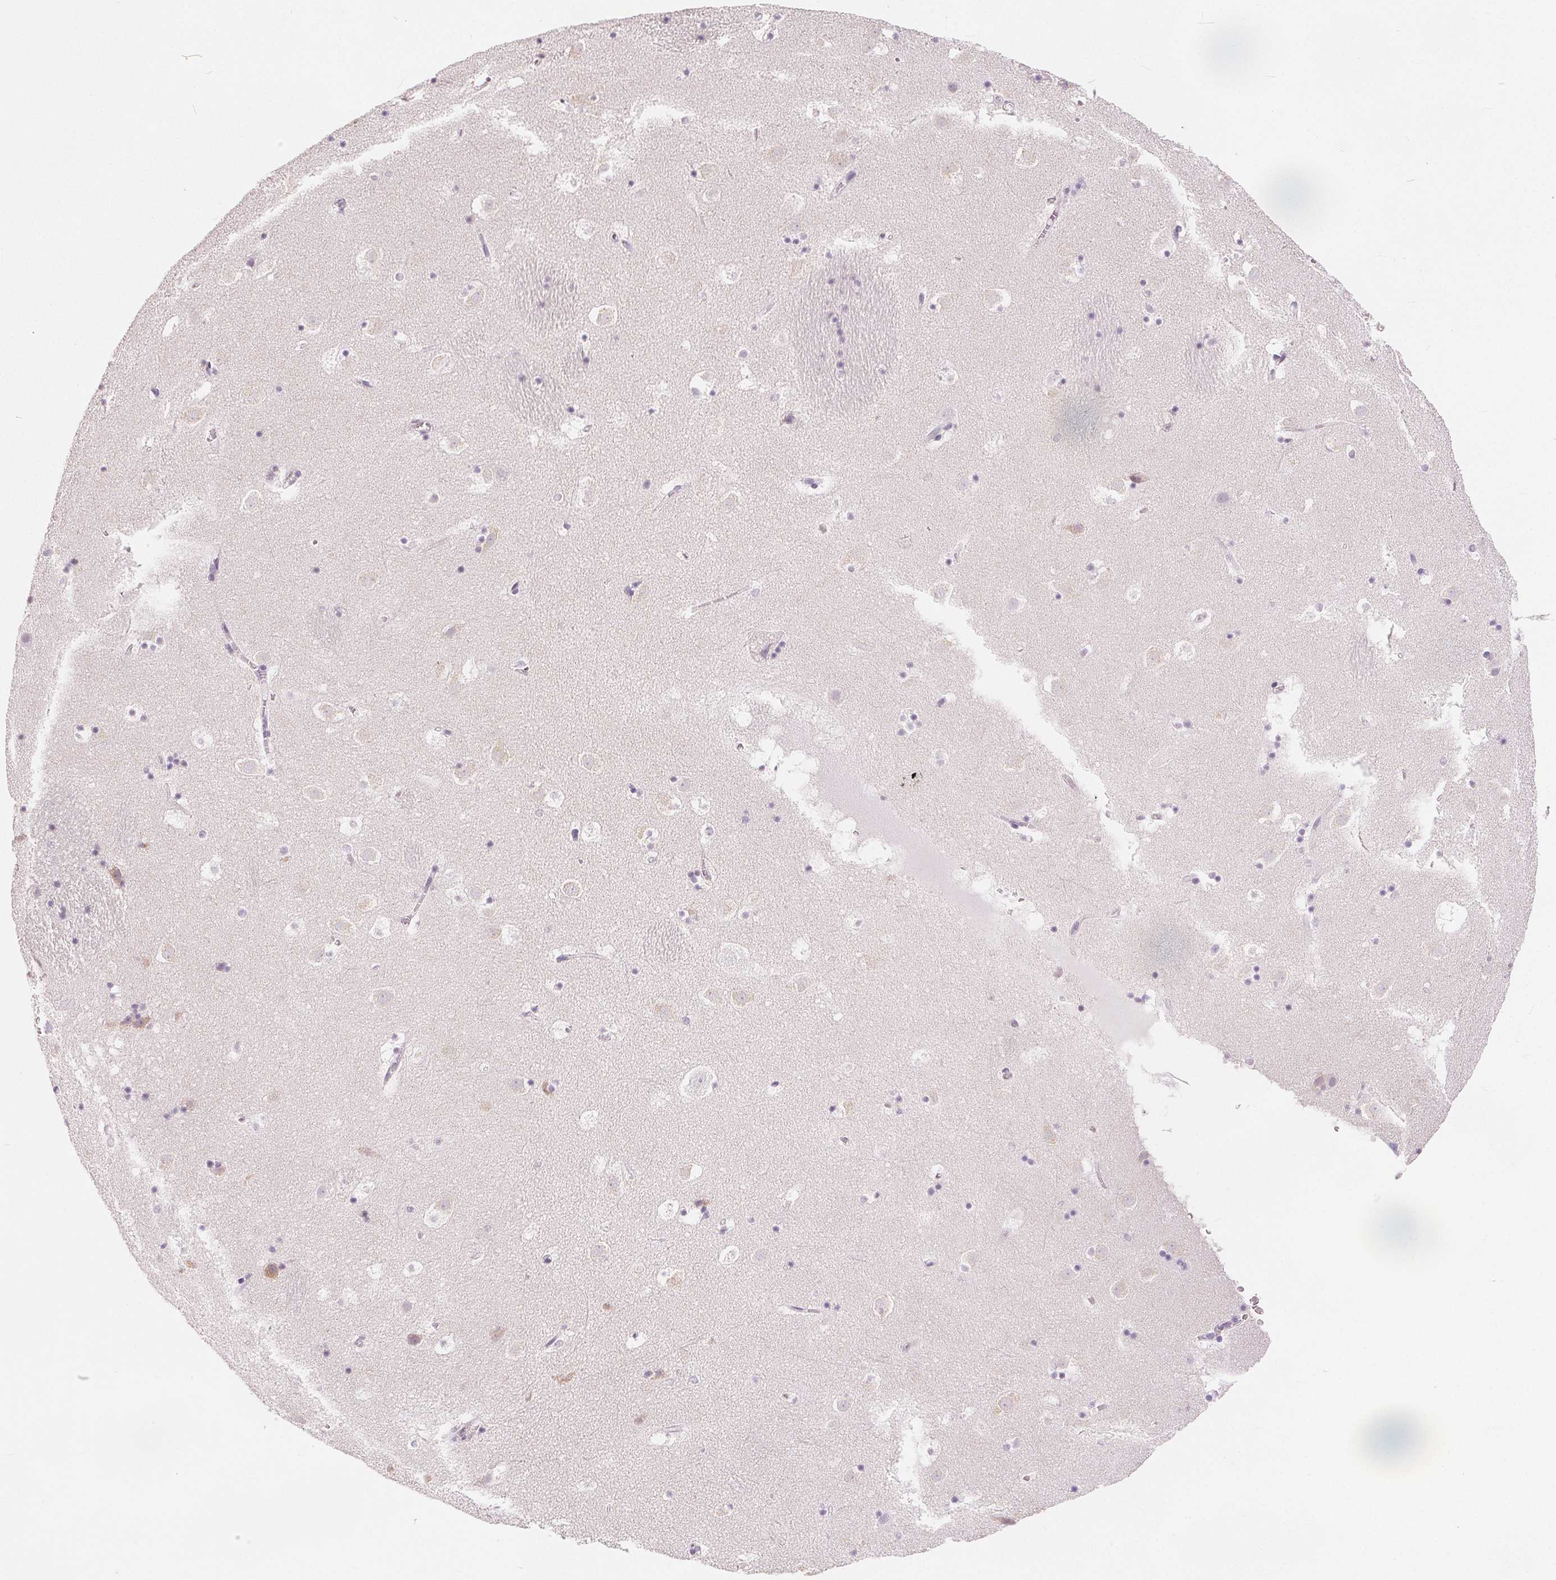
{"staining": {"intensity": "negative", "quantity": "none", "location": "none"}, "tissue": "caudate", "cell_type": "Glial cells", "image_type": "normal", "snomed": [{"axis": "morphology", "description": "Normal tissue, NOS"}, {"axis": "topography", "description": "Lateral ventricle wall"}], "caption": "DAB (3,3'-diaminobenzidine) immunohistochemical staining of normal caudate demonstrates no significant staining in glial cells. (Stains: DAB (3,3'-diaminobenzidine) immunohistochemistry with hematoxylin counter stain, Microscopy: brightfield microscopy at high magnification).", "gene": "CA12", "patient": {"sex": "male", "age": 37}}